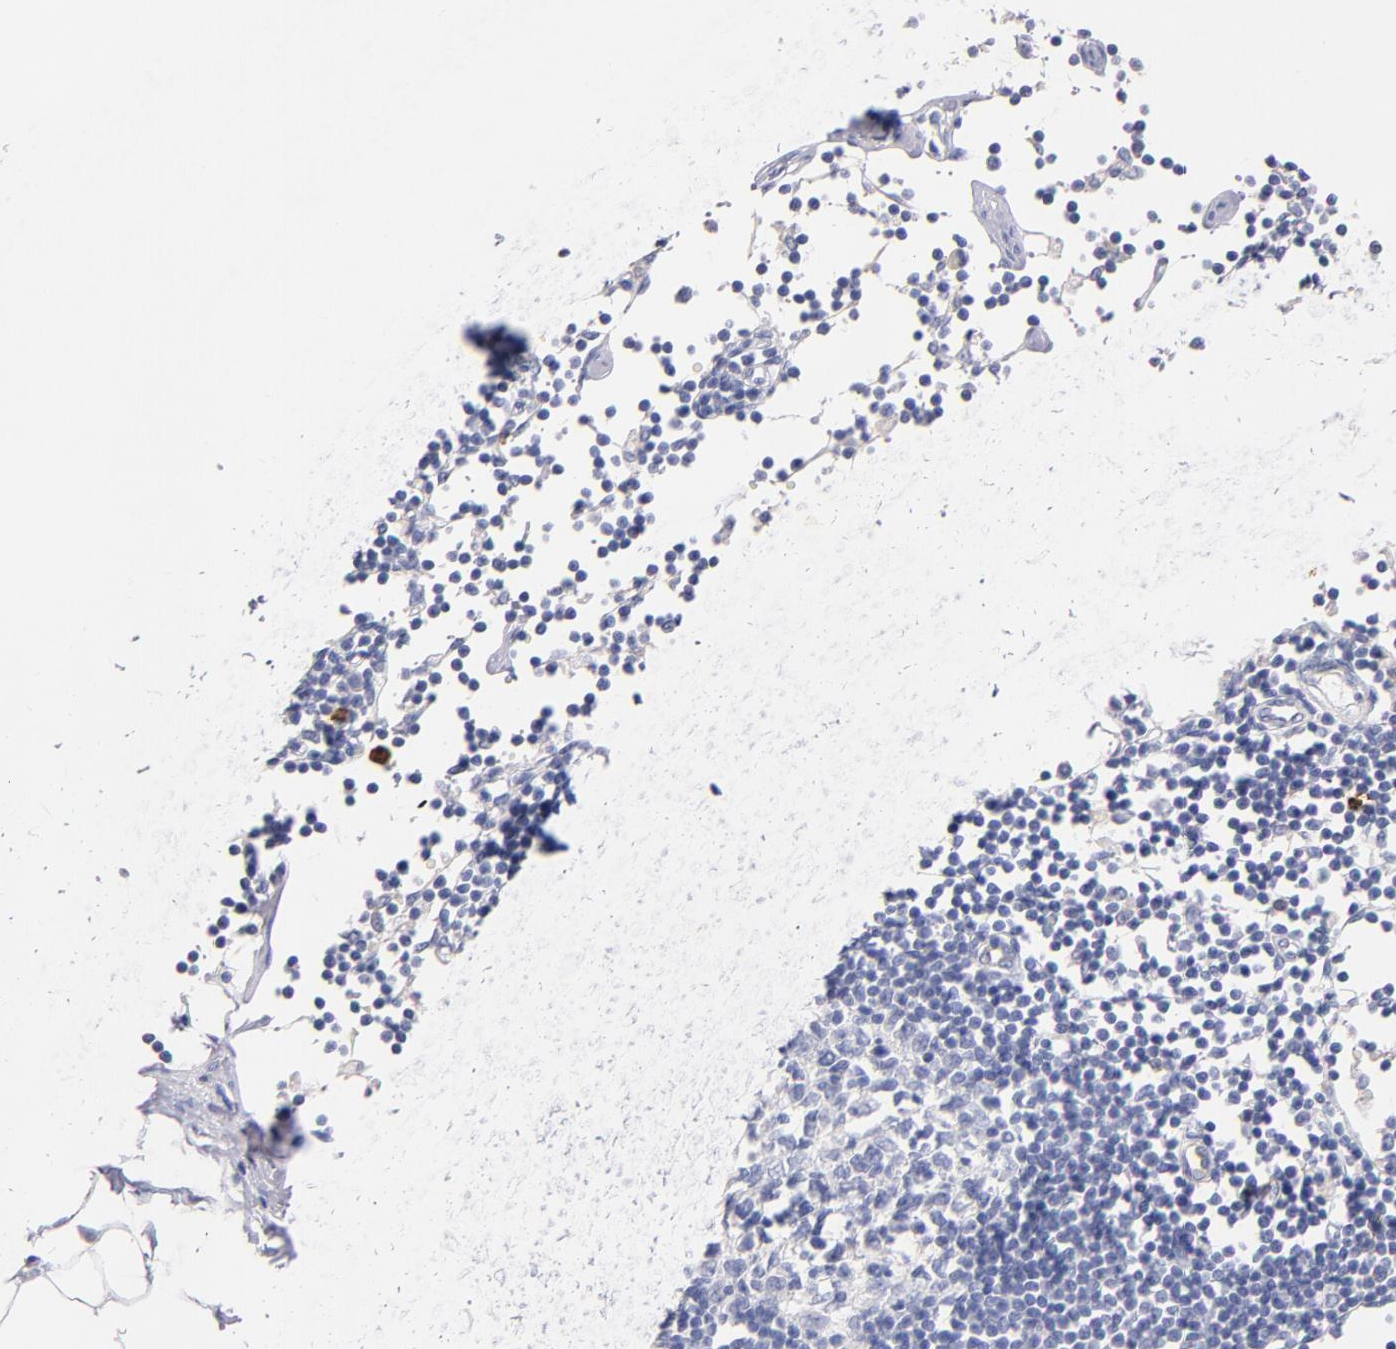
{"staining": {"intensity": "negative", "quantity": "none", "location": "none"}, "tissue": "adipose tissue", "cell_type": "Adipocytes", "image_type": "normal", "snomed": [{"axis": "morphology", "description": "Normal tissue, NOS"}, {"axis": "morphology", "description": "Adenocarcinoma, NOS"}, {"axis": "topography", "description": "Colon"}, {"axis": "topography", "description": "Peripheral nerve tissue"}], "caption": "Immunohistochemistry (IHC) of normal adipose tissue demonstrates no expression in adipocytes. Nuclei are stained in blue.", "gene": "KIT", "patient": {"sex": "male", "age": 14}}